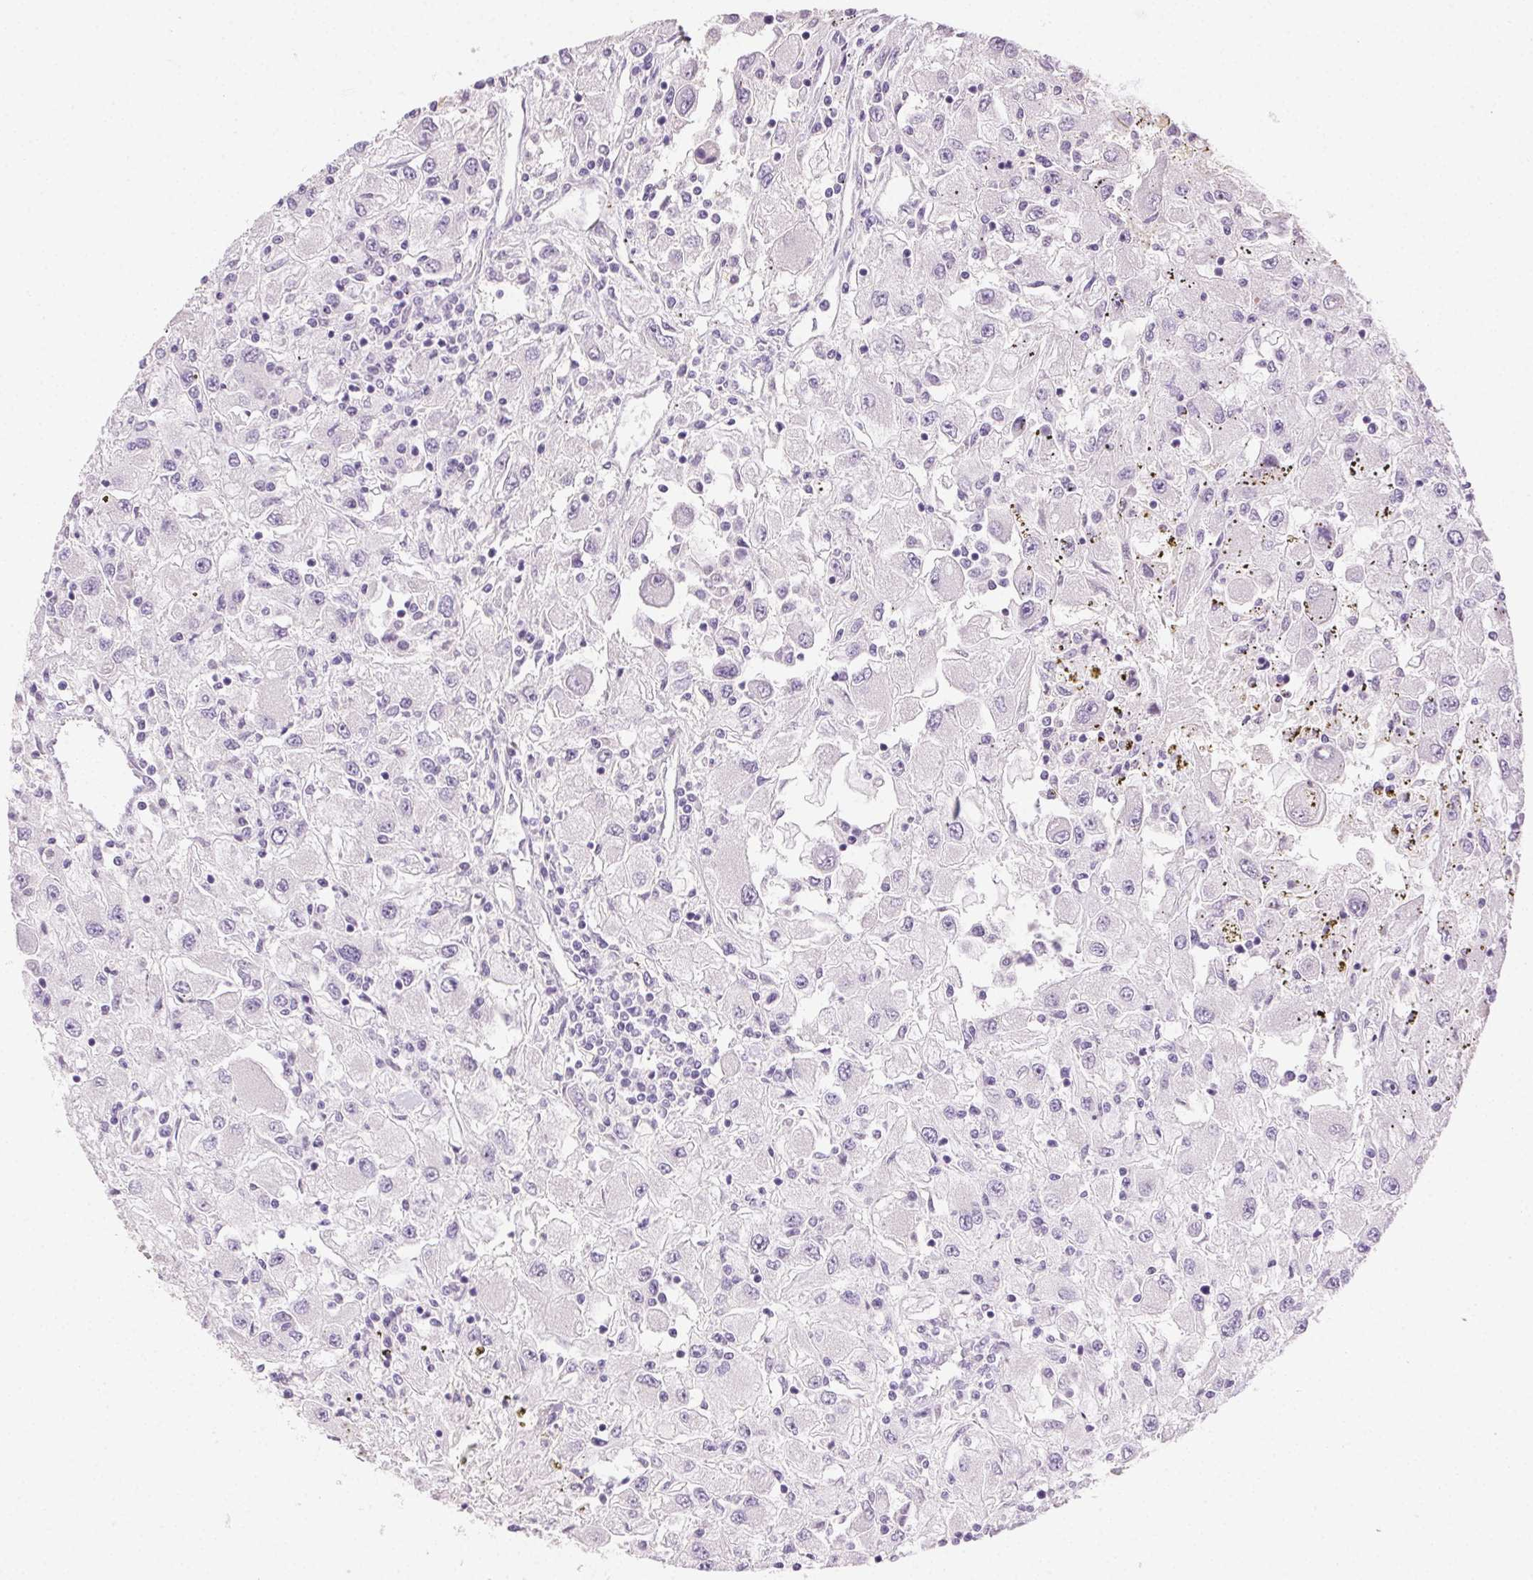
{"staining": {"intensity": "negative", "quantity": "none", "location": "none"}, "tissue": "renal cancer", "cell_type": "Tumor cells", "image_type": "cancer", "snomed": [{"axis": "morphology", "description": "Adenocarcinoma, NOS"}, {"axis": "topography", "description": "Kidney"}], "caption": "This histopathology image is of adenocarcinoma (renal) stained with immunohistochemistry (IHC) to label a protein in brown with the nuclei are counter-stained blue. There is no expression in tumor cells. (DAB (3,3'-diaminobenzidine) immunohistochemistry (IHC) with hematoxylin counter stain).", "gene": "CLDN10", "patient": {"sex": "female", "age": 67}}